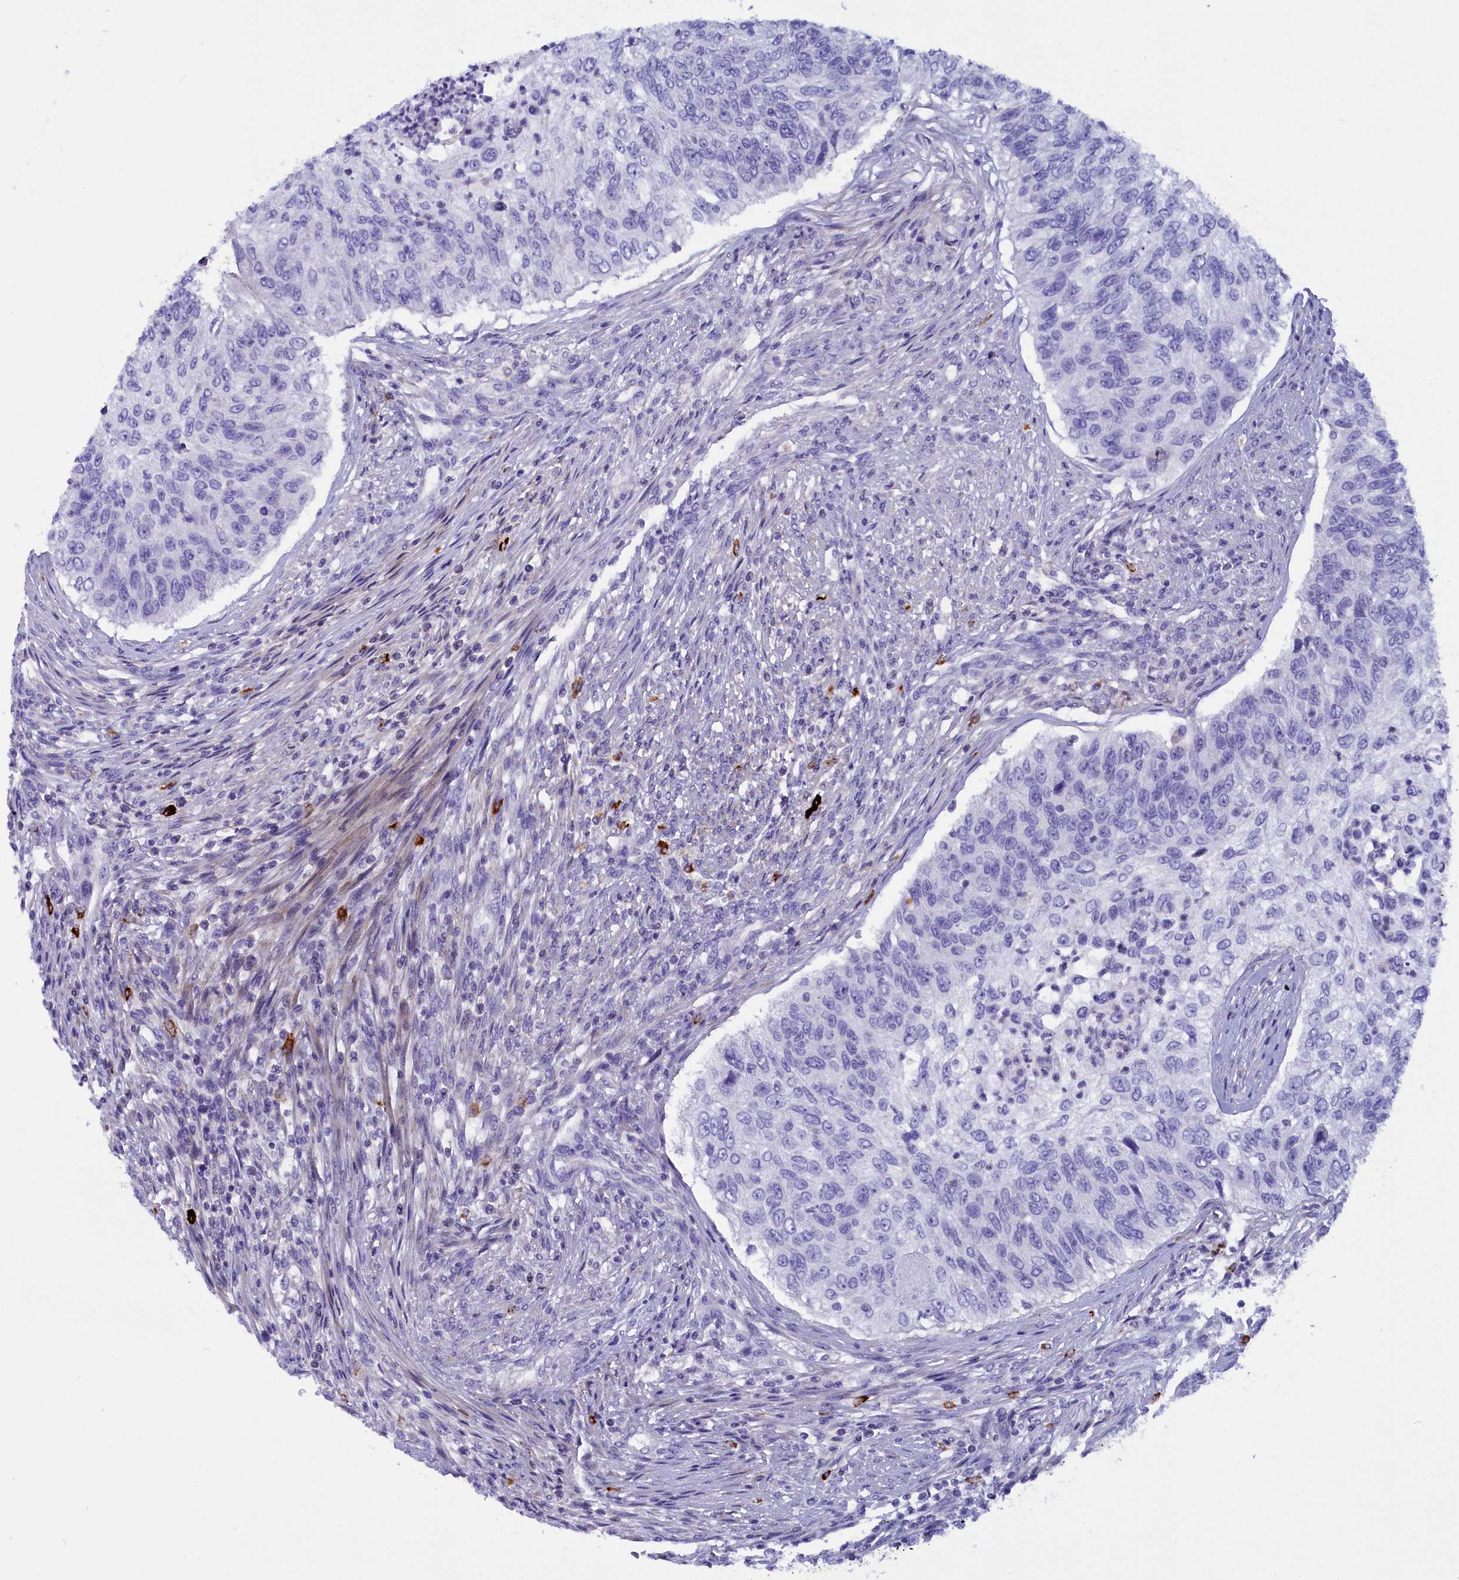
{"staining": {"intensity": "negative", "quantity": "none", "location": "none"}, "tissue": "urothelial cancer", "cell_type": "Tumor cells", "image_type": "cancer", "snomed": [{"axis": "morphology", "description": "Urothelial carcinoma, High grade"}, {"axis": "topography", "description": "Urinary bladder"}], "caption": "A photomicrograph of urothelial cancer stained for a protein demonstrates no brown staining in tumor cells. The staining was performed using DAB to visualize the protein expression in brown, while the nuclei were stained in blue with hematoxylin (Magnification: 20x).", "gene": "RTTN", "patient": {"sex": "female", "age": 60}}